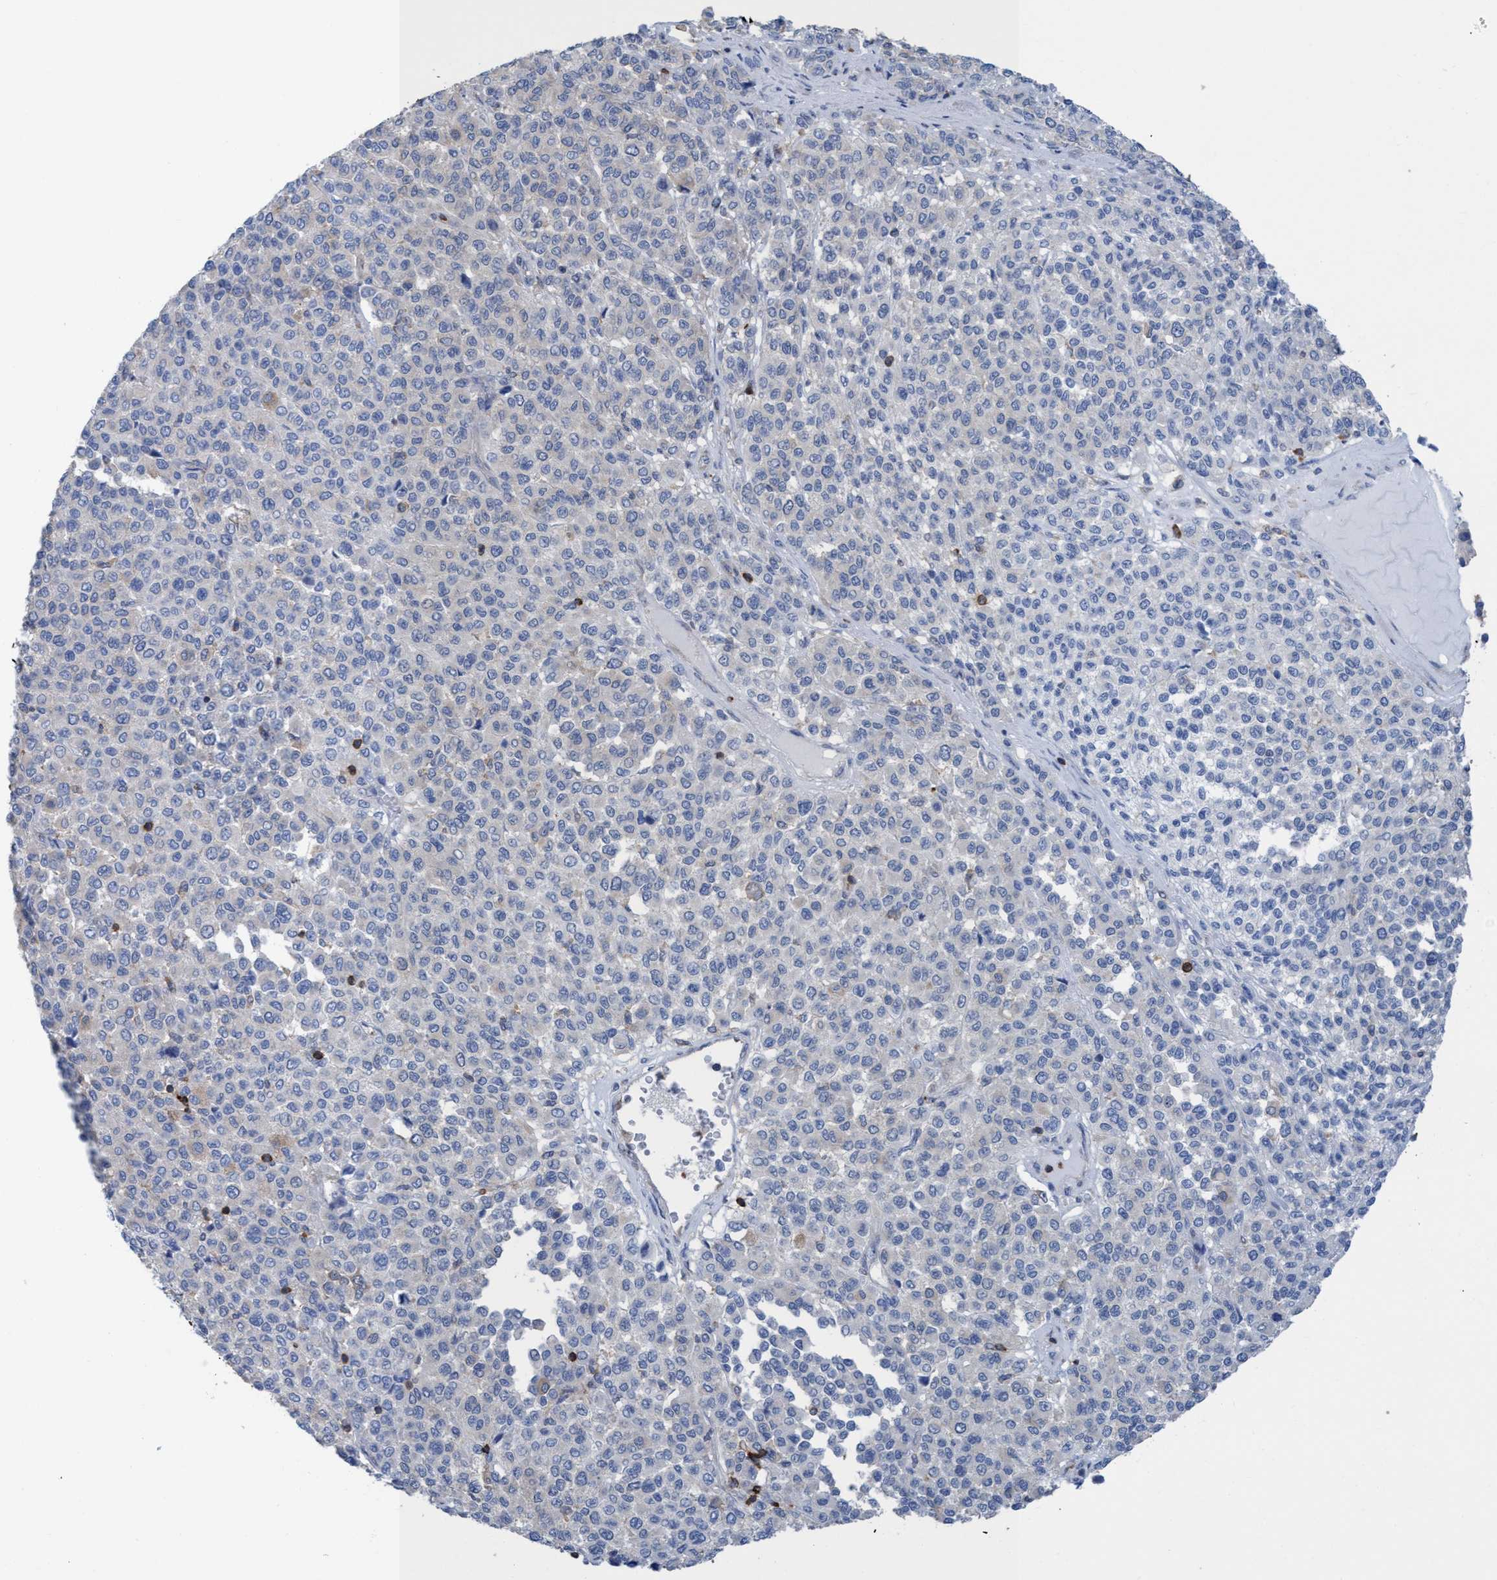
{"staining": {"intensity": "negative", "quantity": "none", "location": "none"}, "tissue": "melanoma", "cell_type": "Tumor cells", "image_type": "cancer", "snomed": [{"axis": "morphology", "description": "Malignant melanoma, Metastatic site"}, {"axis": "topography", "description": "Pancreas"}], "caption": "An immunohistochemistry (IHC) micrograph of melanoma is shown. There is no staining in tumor cells of melanoma.", "gene": "EZR", "patient": {"sex": "female", "age": 30}}